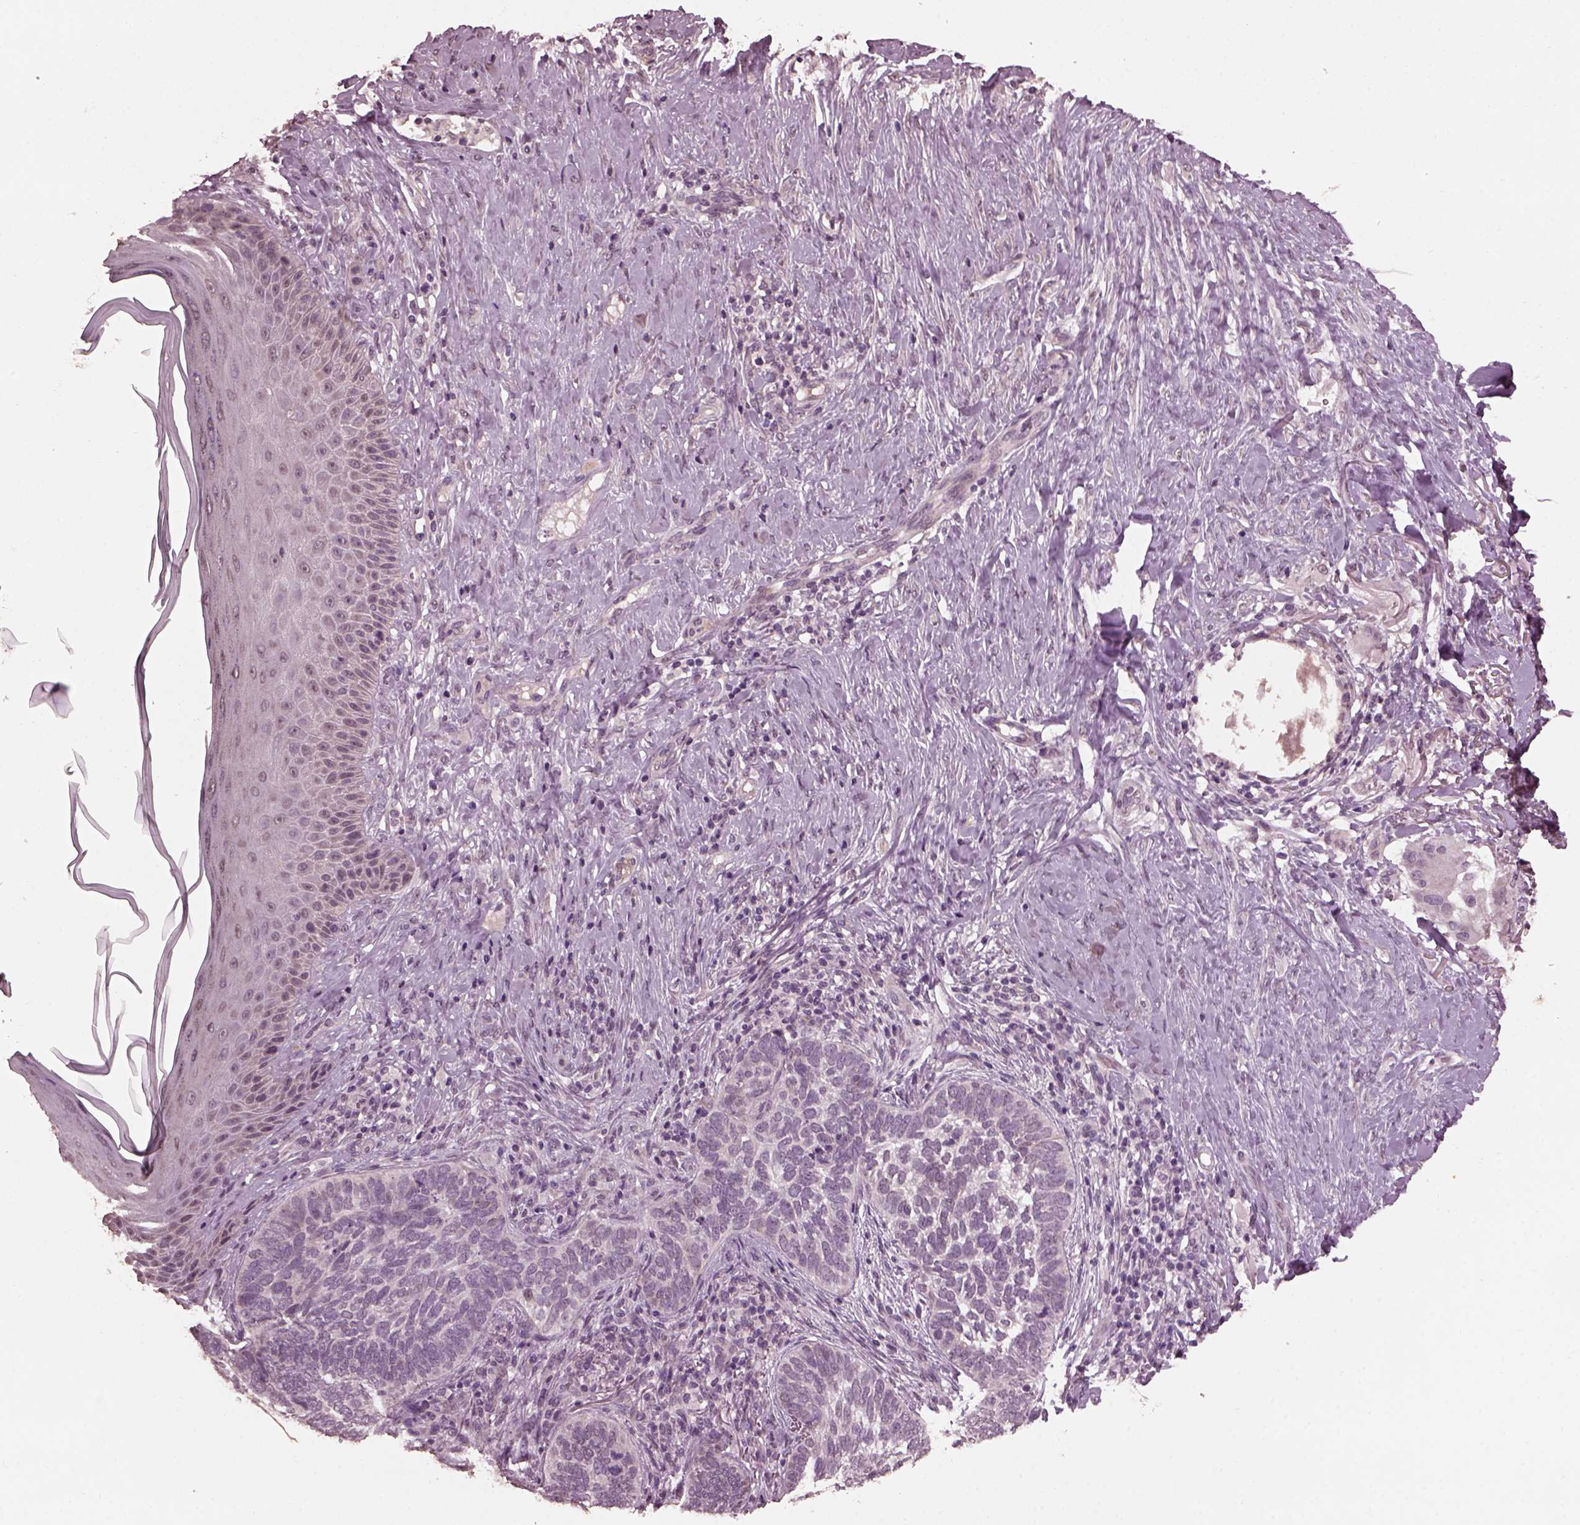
{"staining": {"intensity": "negative", "quantity": "none", "location": "none"}, "tissue": "skin cancer", "cell_type": "Tumor cells", "image_type": "cancer", "snomed": [{"axis": "morphology", "description": "Normal tissue, NOS"}, {"axis": "morphology", "description": "Basal cell carcinoma"}, {"axis": "topography", "description": "Skin"}], "caption": "This is a micrograph of immunohistochemistry (IHC) staining of basal cell carcinoma (skin), which shows no positivity in tumor cells.", "gene": "IL18RAP", "patient": {"sex": "male", "age": 46}}